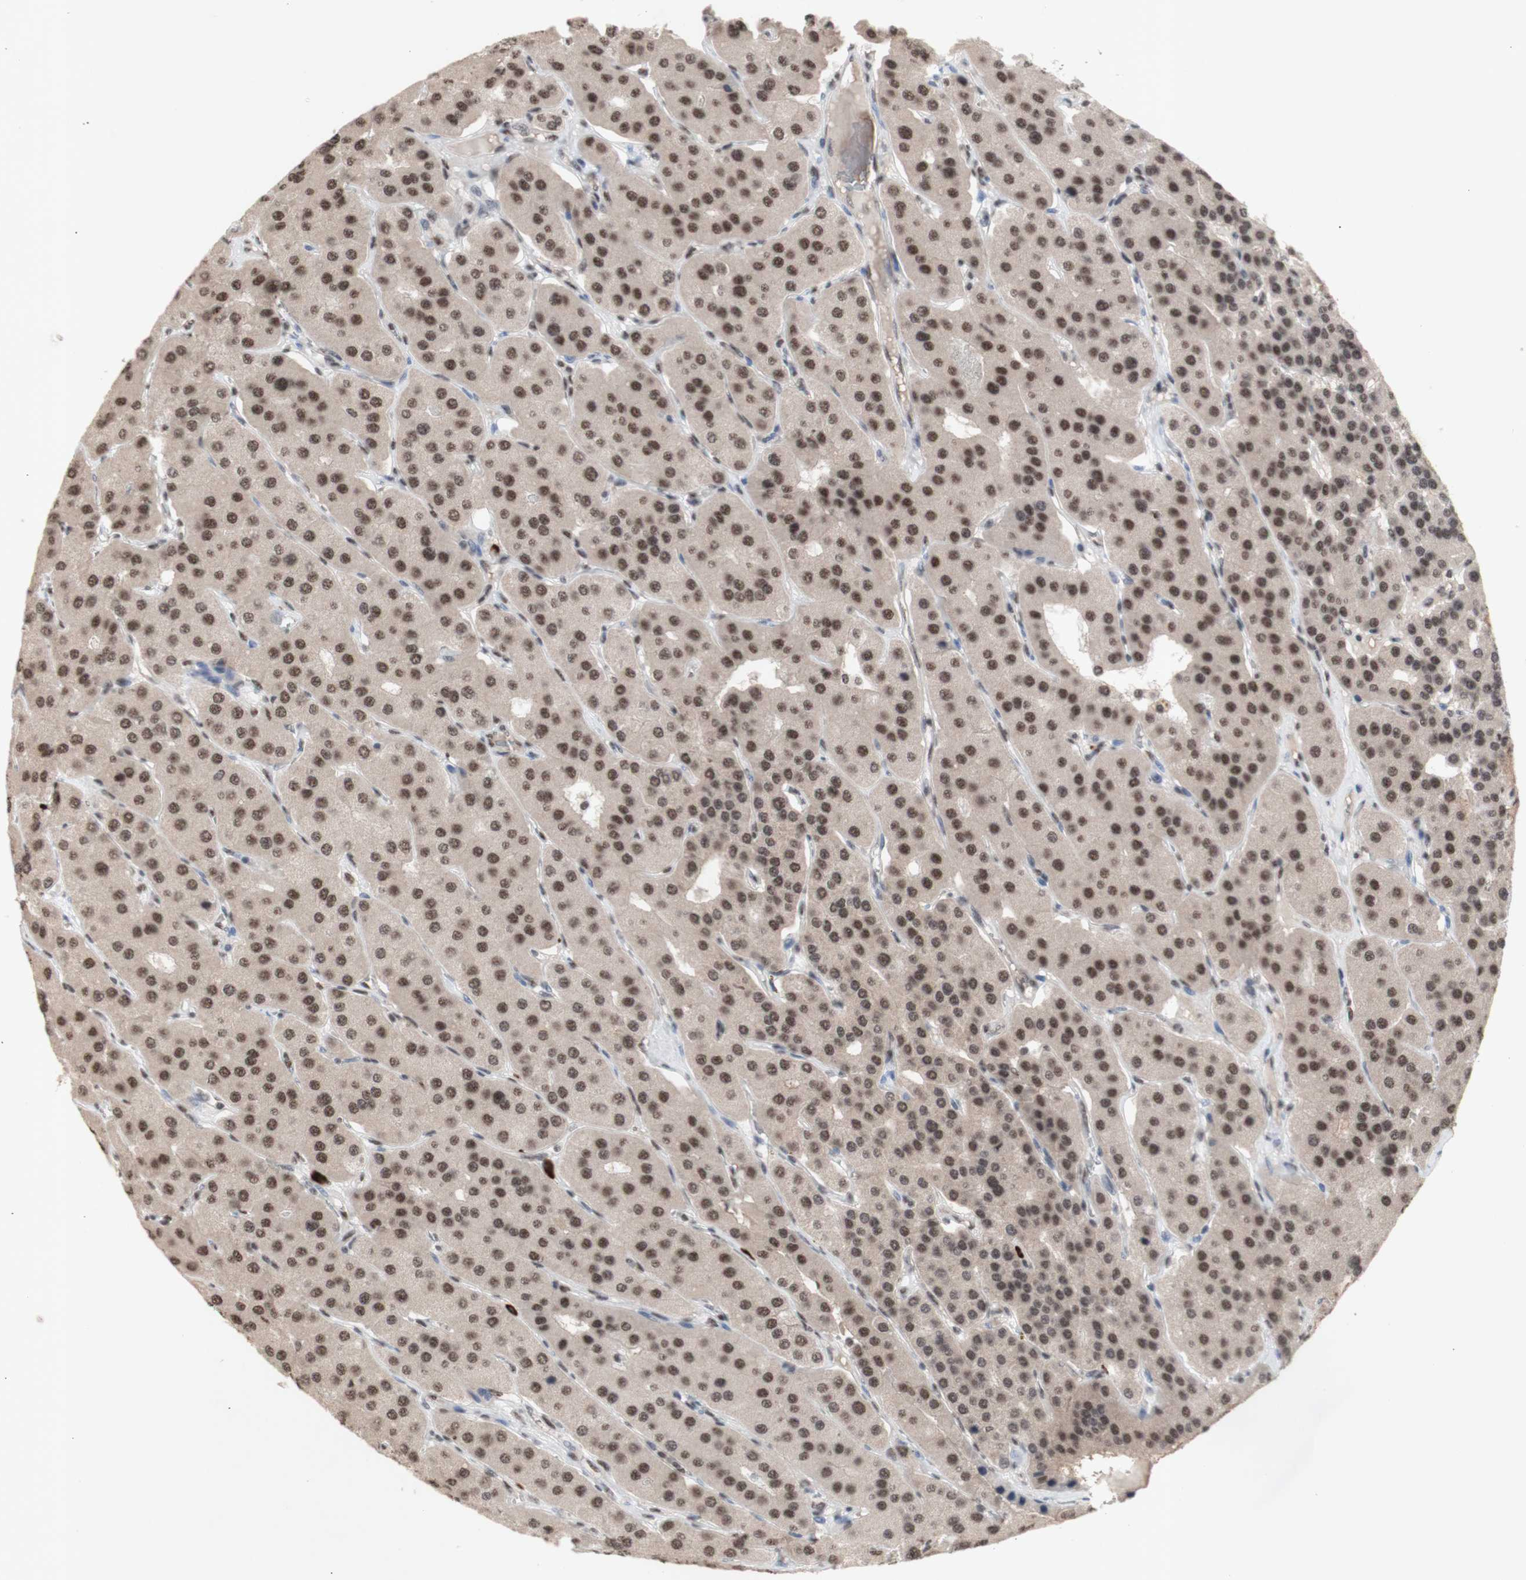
{"staining": {"intensity": "moderate", "quantity": ">75%", "location": "nuclear"}, "tissue": "parathyroid gland", "cell_type": "Glandular cells", "image_type": "normal", "snomed": [{"axis": "morphology", "description": "Normal tissue, NOS"}, {"axis": "morphology", "description": "Adenoma, NOS"}, {"axis": "topography", "description": "Parathyroid gland"}], "caption": "An immunohistochemistry image of normal tissue is shown. Protein staining in brown shows moderate nuclear positivity in parathyroid gland within glandular cells.", "gene": "SFPQ", "patient": {"sex": "female", "age": 86}}